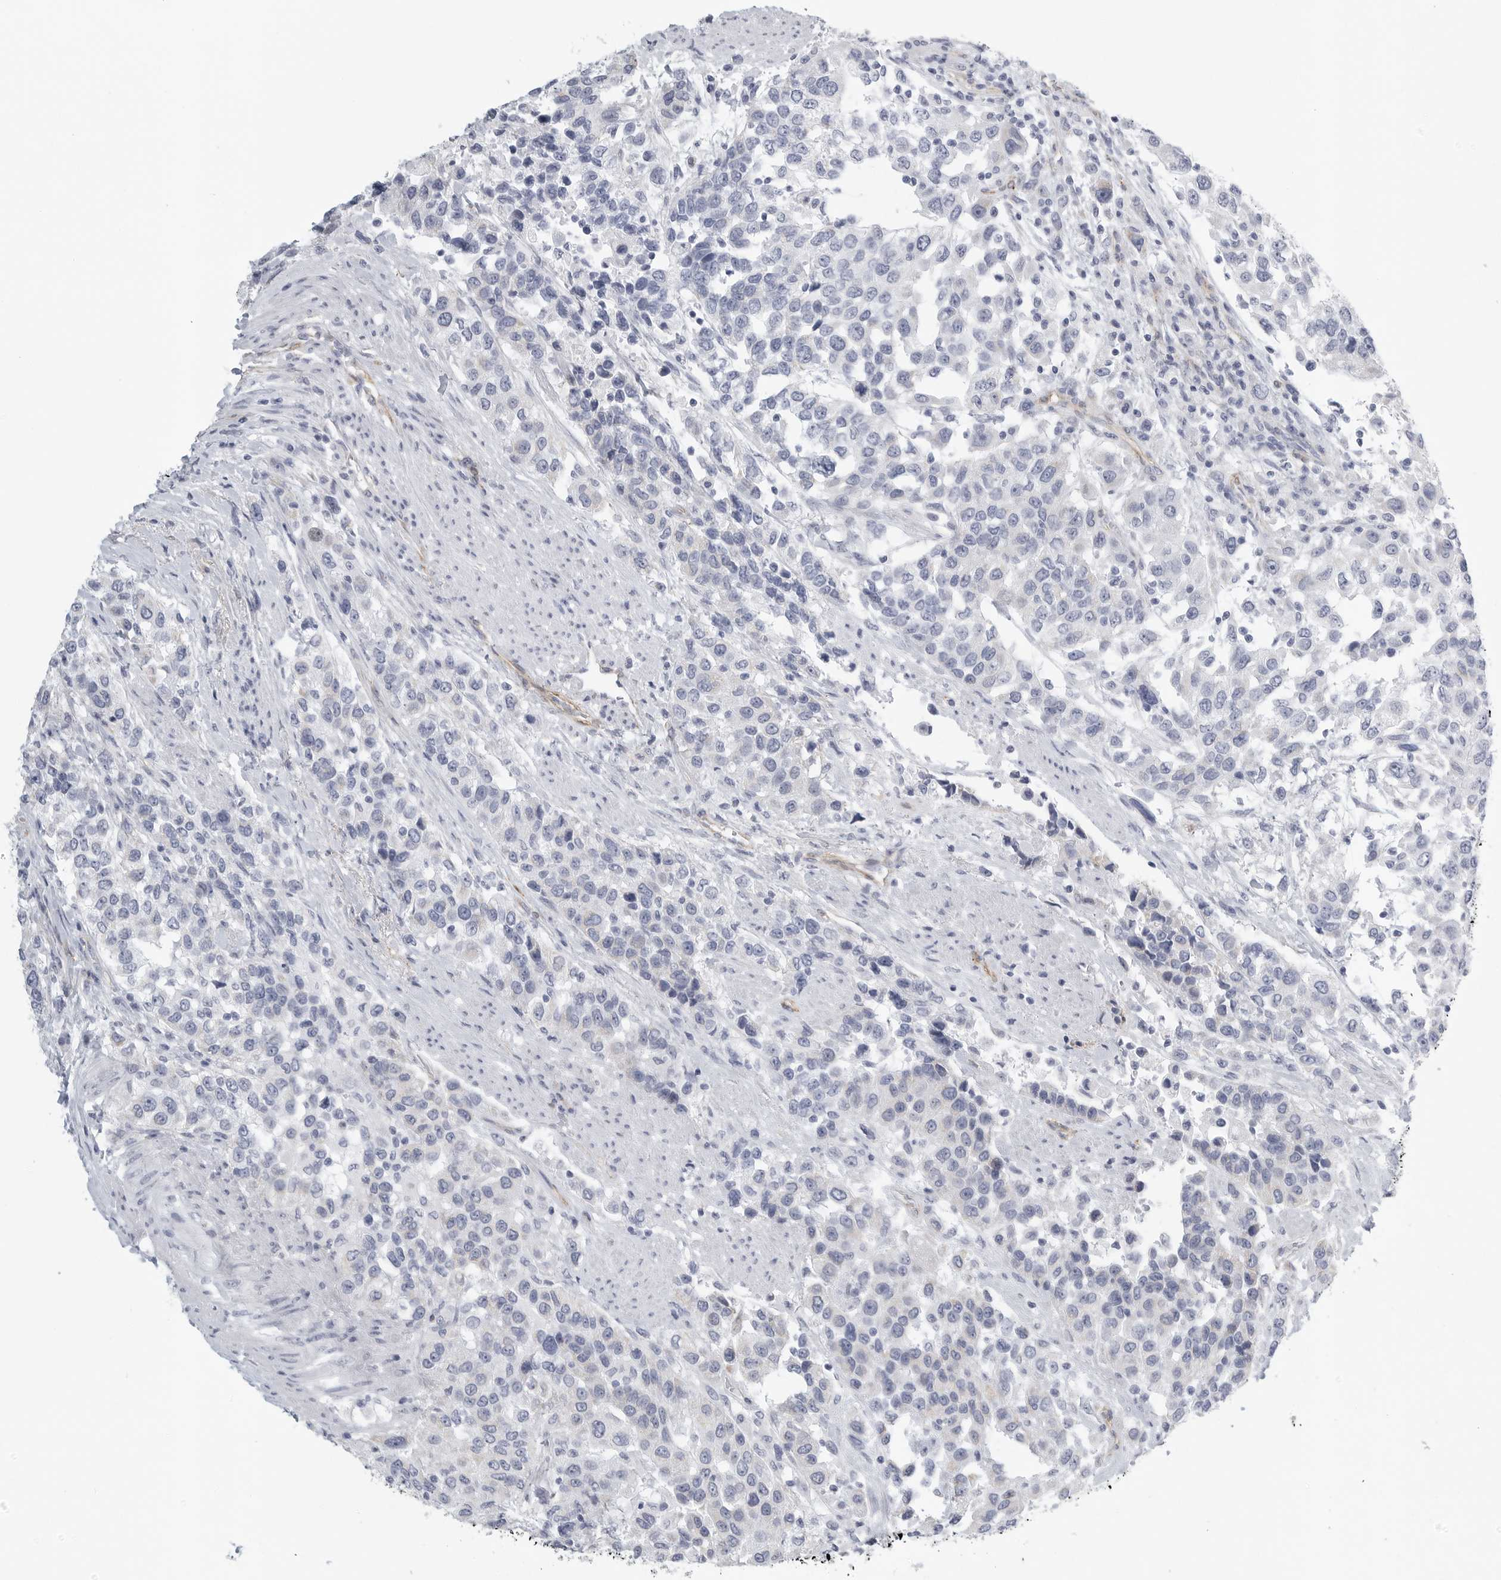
{"staining": {"intensity": "negative", "quantity": "none", "location": "none"}, "tissue": "urothelial cancer", "cell_type": "Tumor cells", "image_type": "cancer", "snomed": [{"axis": "morphology", "description": "Urothelial carcinoma, High grade"}, {"axis": "topography", "description": "Urinary bladder"}], "caption": "Tumor cells are negative for protein expression in human urothelial cancer.", "gene": "TNR", "patient": {"sex": "female", "age": 80}}